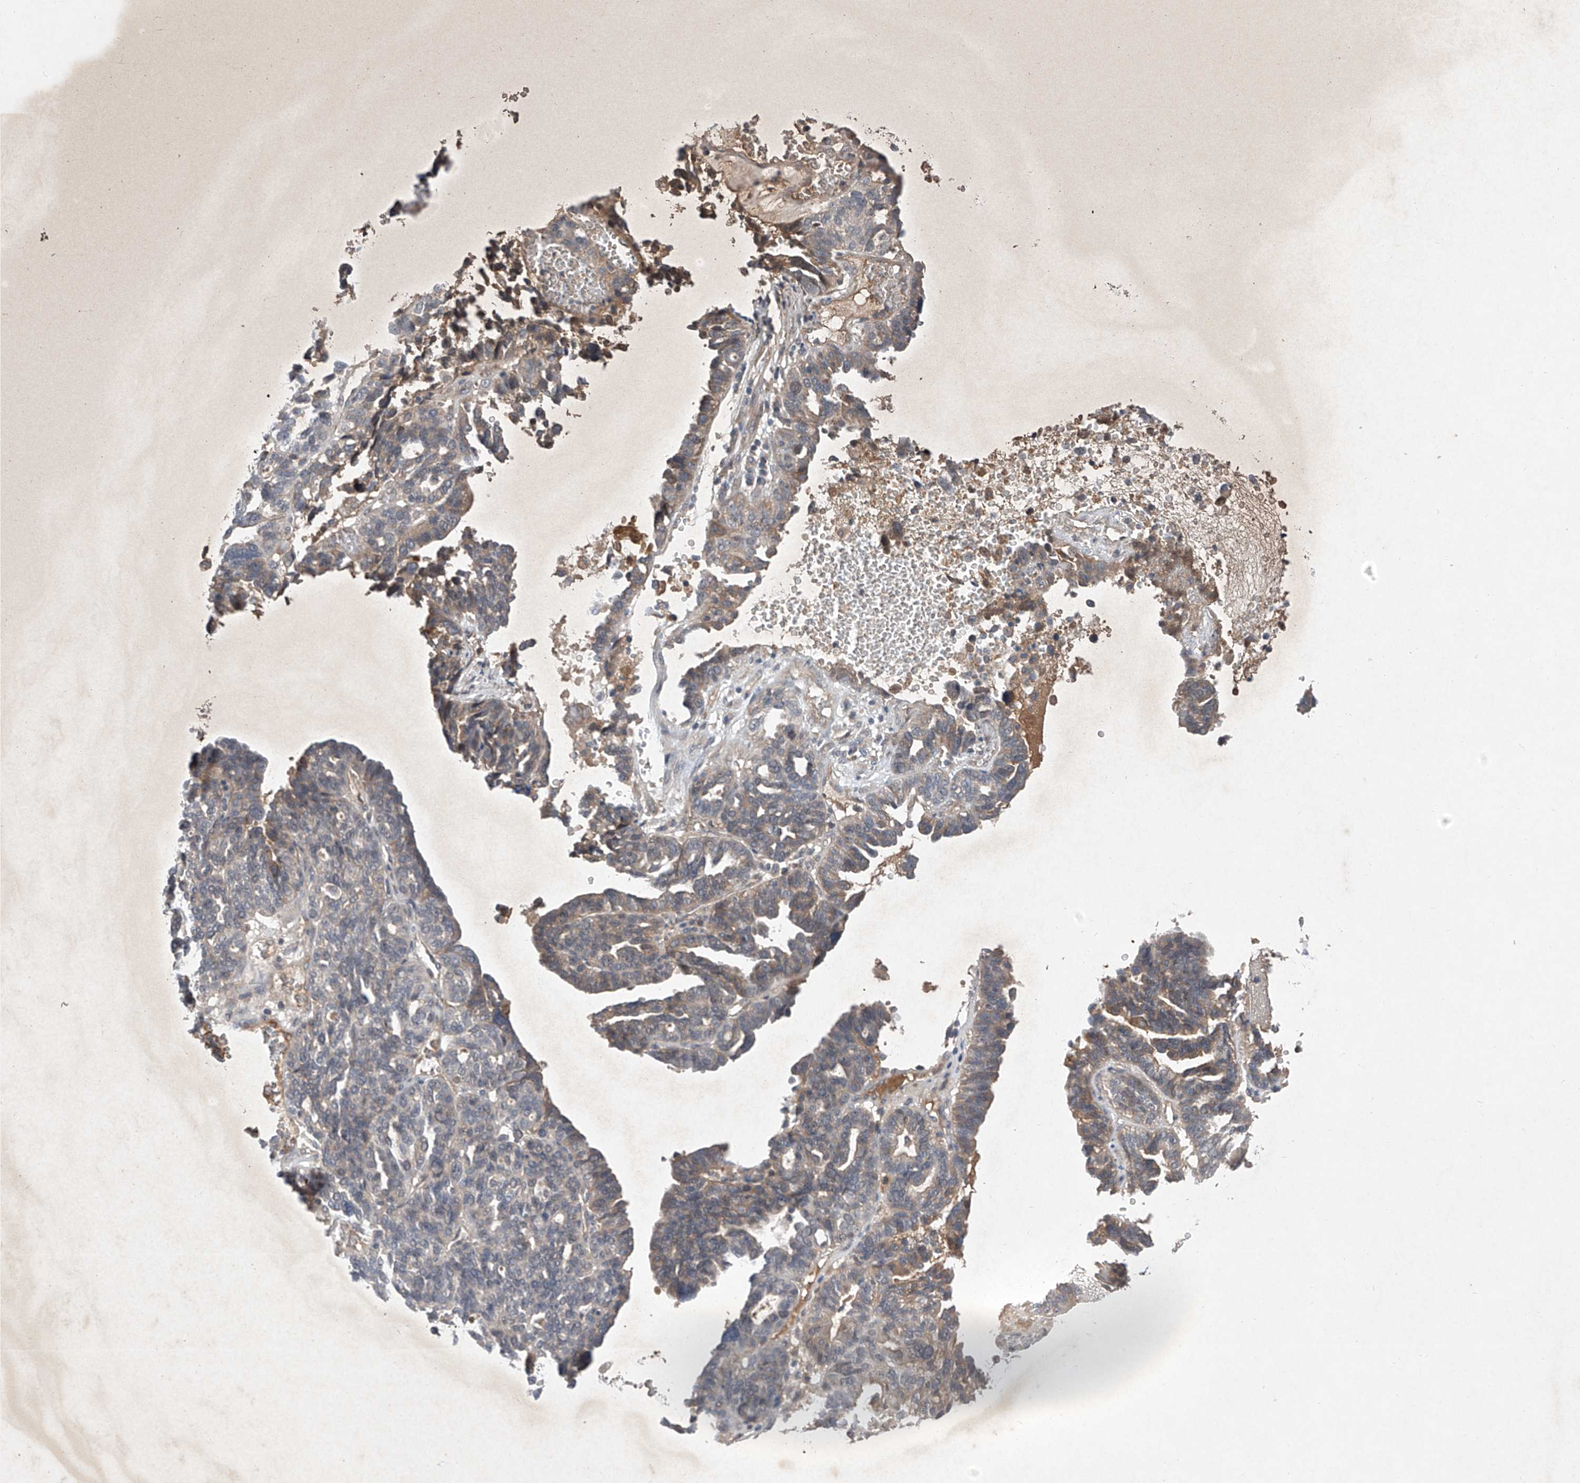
{"staining": {"intensity": "weak", "quantity": "<25%", "location": "cytoplasmic/membranous"}, "tissue": "ovarian cancer", "cell_type": "Tumor cells", "image_type": "cancer", "snomed": [{"axis": "morphology", "description": "Cystadenocarcinoma, serous, NOS"}, {"axis": "topography", "description": "Ovary"}], "caption": "Immunohistochemistry (IHC) photomicrograph of human serous cystadenocarcinoma (ovarian) stained for a protein (brown), which displays no positivity in tumor cells.", "gene": "FAM135A", "patient": {"sex": "female", "age": 59}}